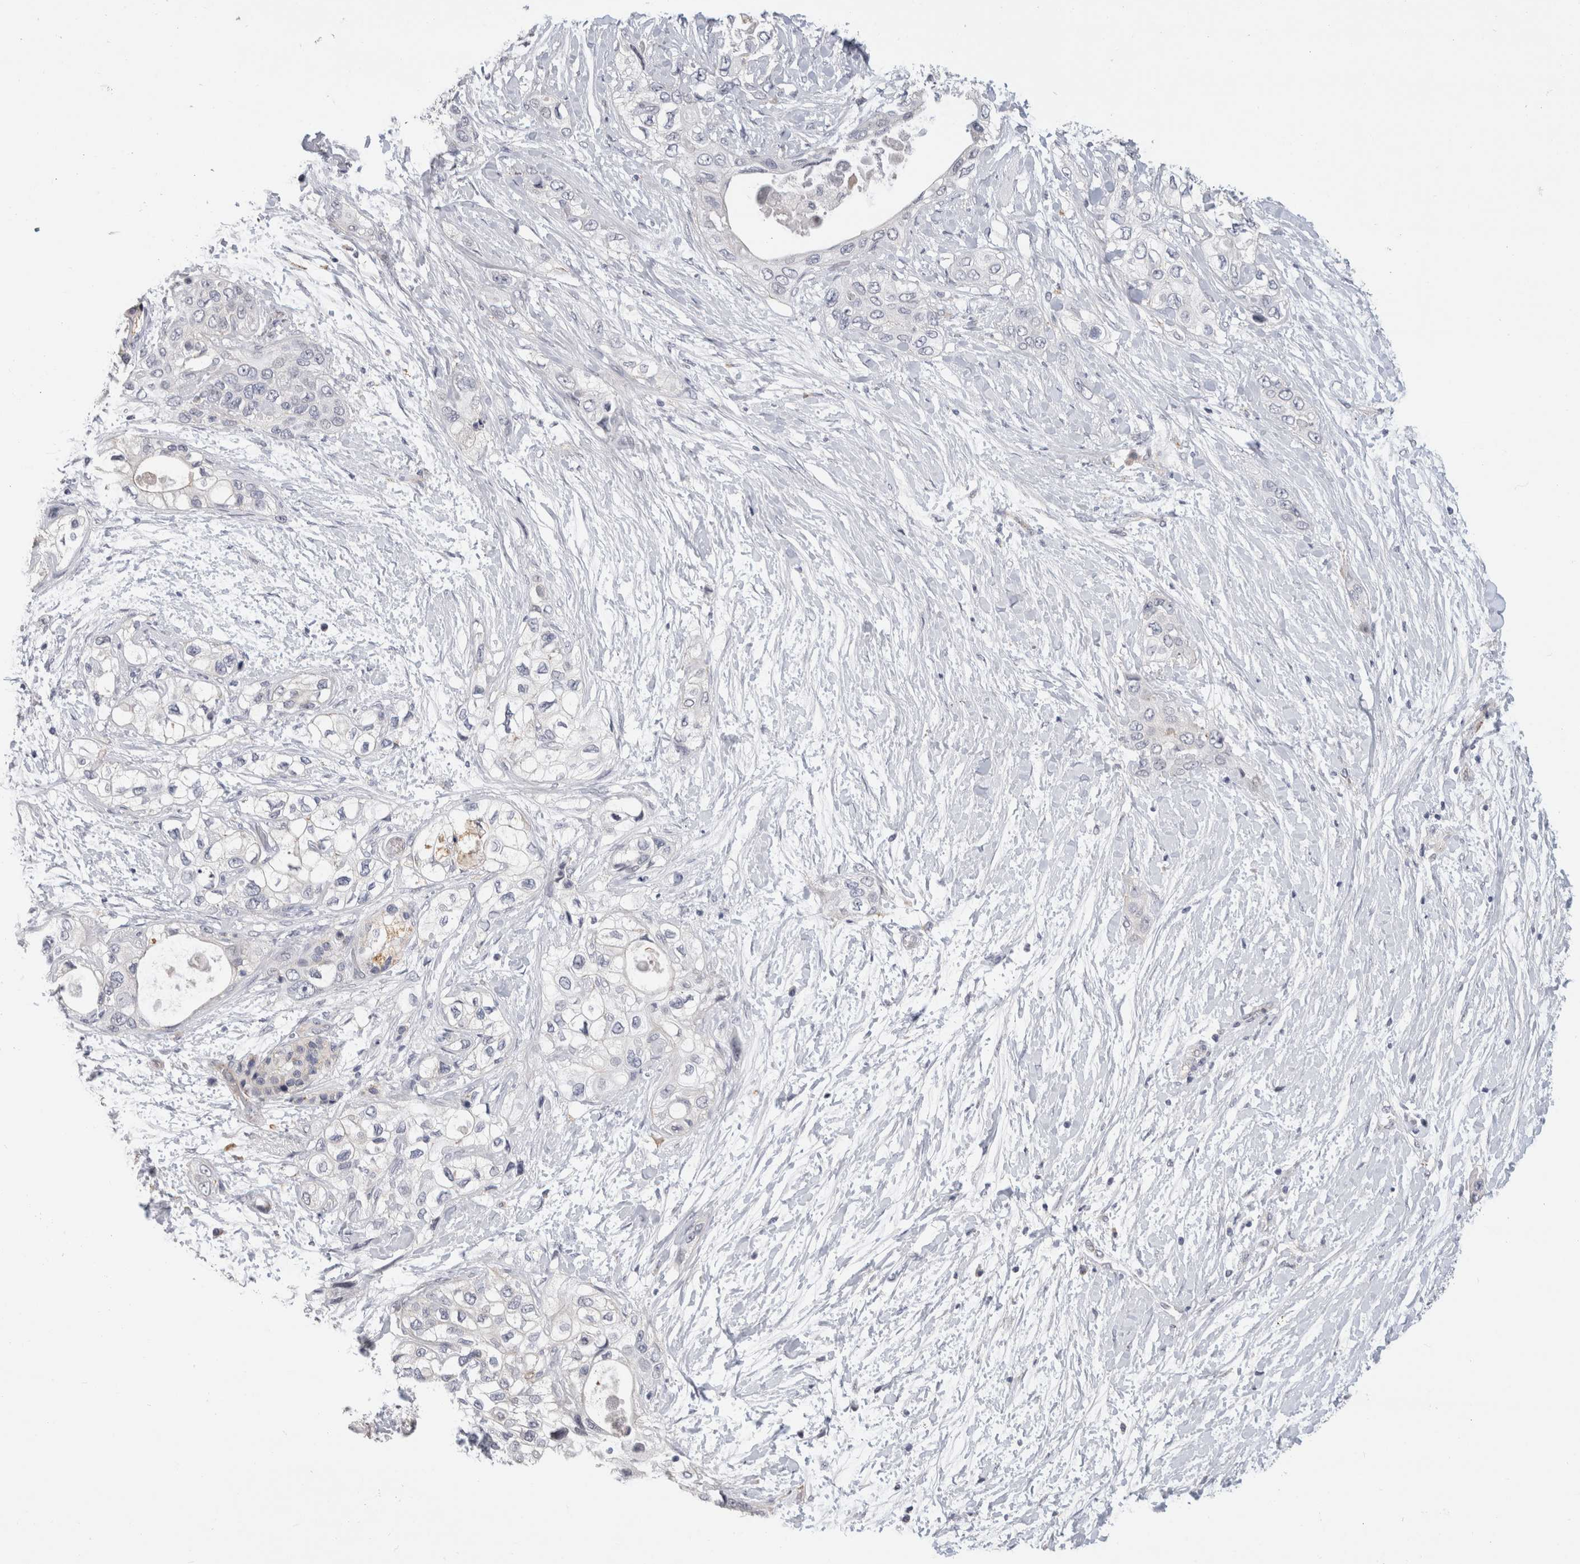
{"staining": {"intensity": "negative", "quantity": "none", "location": "none"}, "tissue": "pancreatic cancer", "cell_type": "Tumor cells", "image_type": "cancer", "snomed": [{"axis": "morphology", "description": "Adenocarcinoma, NOS"}, {"axis": "topography", "description": "Pancreas"}], "caption": "Protein analysis of pancreatic cancer shows no significant expression in tumor cells.", "gene": "AFP", "patient": {"sex": "female", "age": 70}}